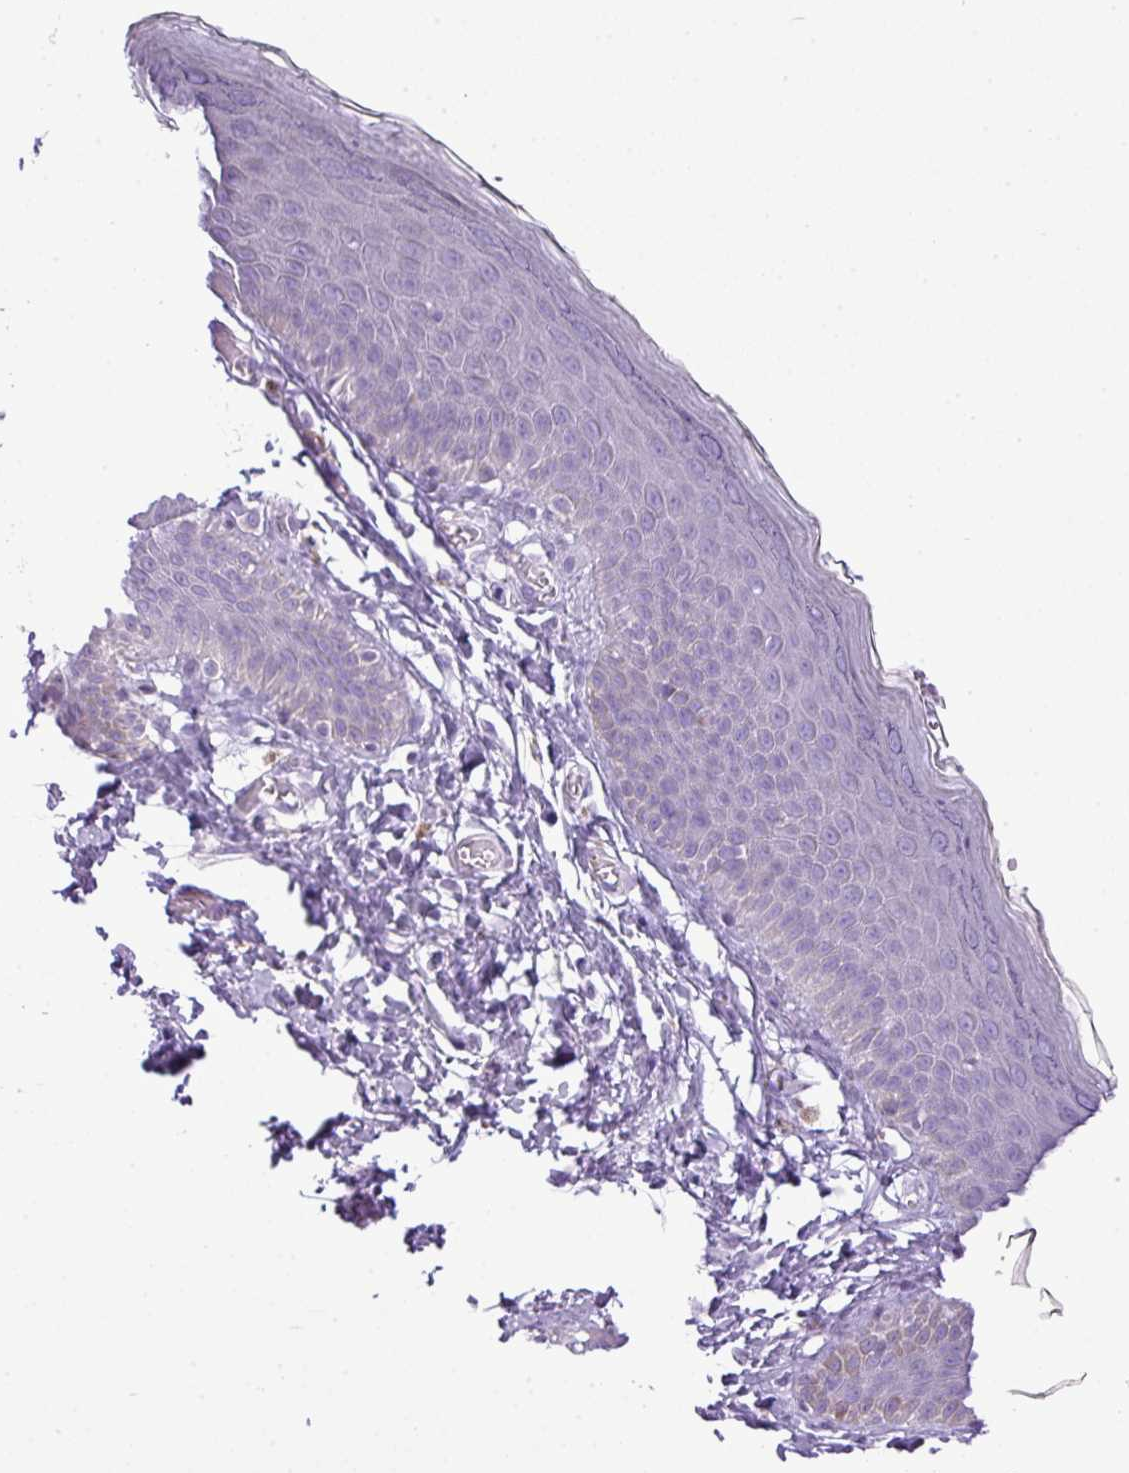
{"staining": {"intensity": "negative", "quantity": "none", "location": "none"}, "tissue": "skin", "cell_type": "Epidermal cells", "image_type": "normal", "snomed": [{"axis": "morphology", "description": "Normal tissue, NOS"}, {"axis": "topography", "description": "Anal"}], "caption": "A photomicrograph of skin stained for a protein demonstrates no brown staining in epidermal cells. Nuclei are stained in blue.", "gene": "FAM43A", "patient": {"sex": "female", "age": 40}}